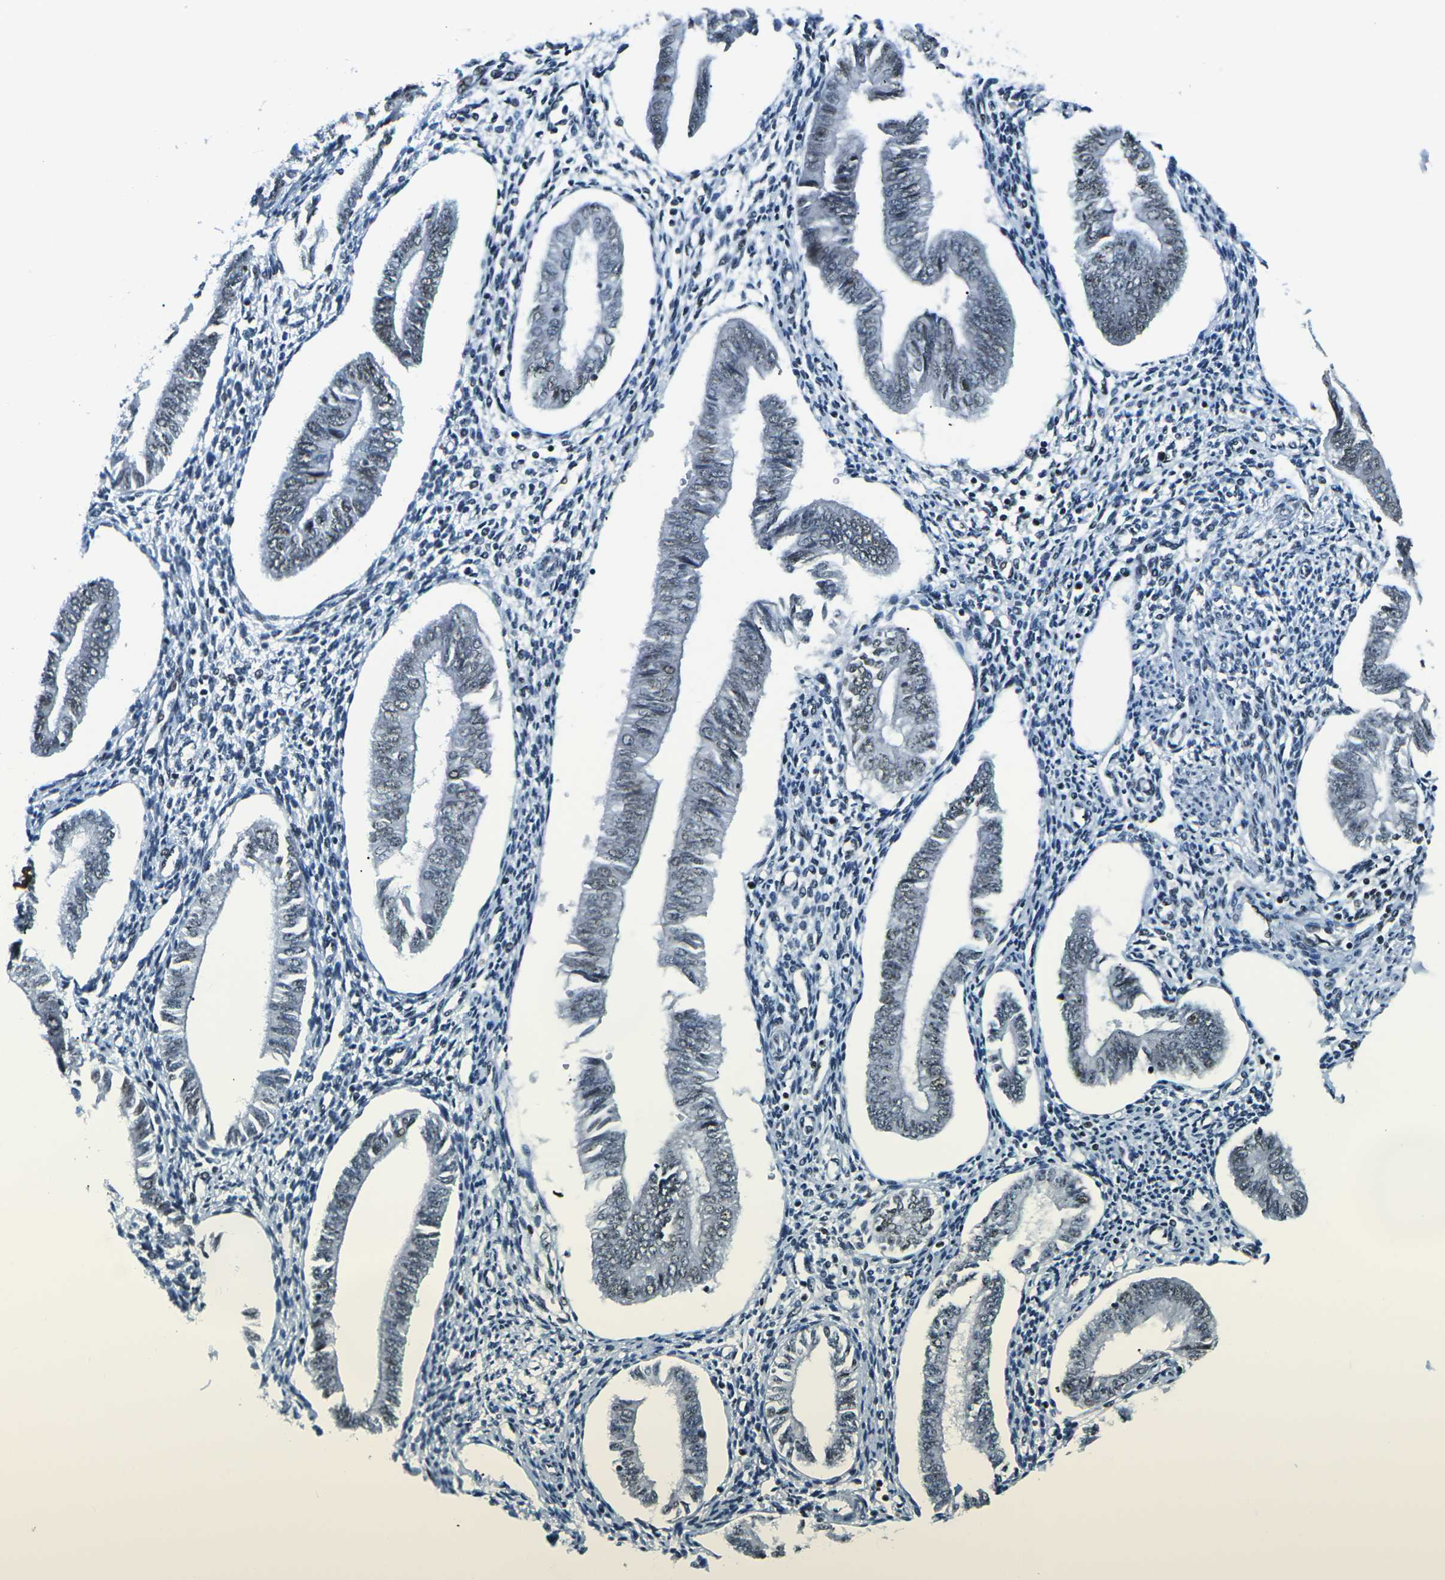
{"staining": {"intensity": "moderate", "quantity": "<25%", "location": "nuclear"}, "tissue": "endometrium", "cell_type": "Cells in endometrial stroma", "image_type": "normal", "snomed": [{"axis": "morphology", "description": "Normal tissue, NOS"}, {"axis": "topography", "description": "Endometrium"}], "caption": "Protein expression analysis of normal endometrium displays moderate nuclear staining in approximately <25% of cells in endometrial stroma.", "gene": "RBL2", "patient": {"sex": "female", "age": 50}}